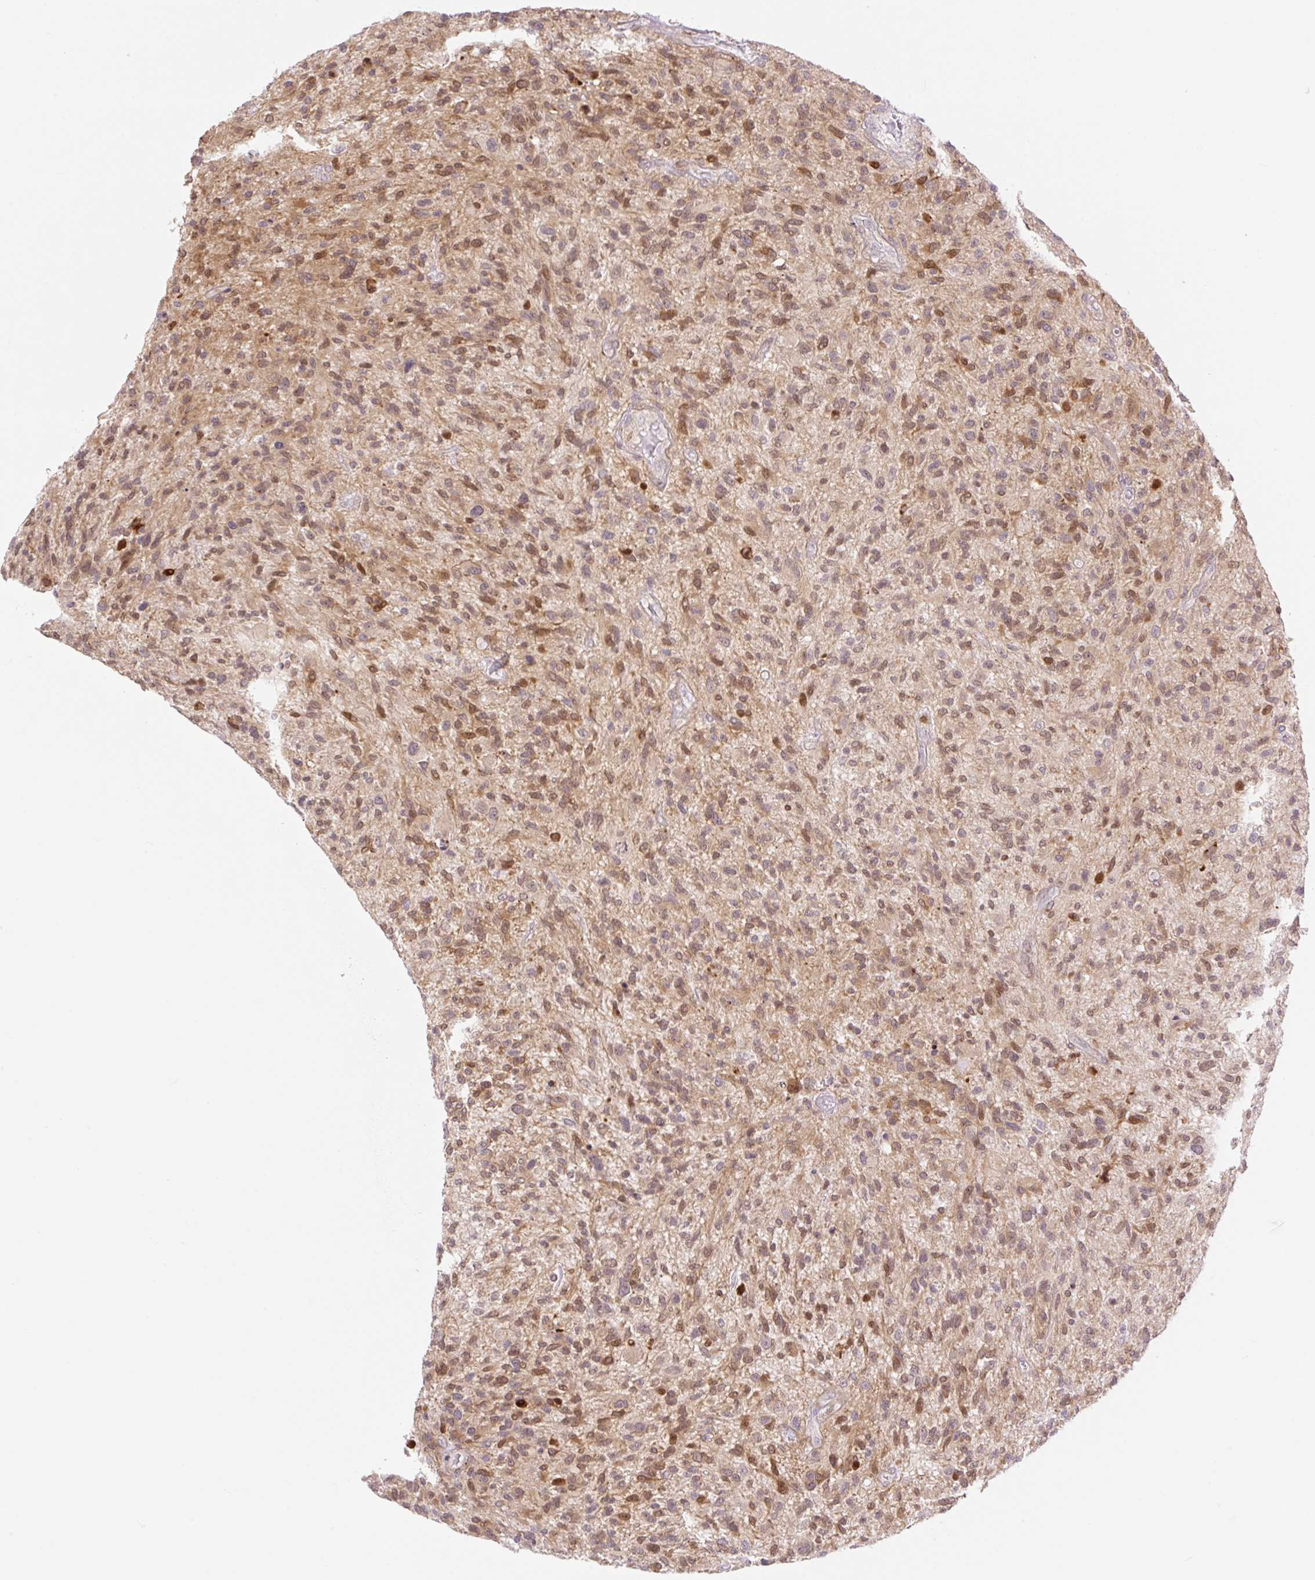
{"staining": {"intensity": "moderate", "quantity": ">75%", "location": "cytoplasmic/membranous,nuclear"}, "tissue": "glioma", "cell_type": "Tumor cells", "image_type": "cancer", "snomed": [{"axis": "morphology", "description": "Glioma, malignant, High grade"}, {"axis": "topography", "description": "Brain"}], "caption": "The image shows immunohistochemical staining of glioma. There is moderate cytoplasmic/membranous and nuclear staining is seen in approximately >75% of tumor cells.", "gene": "ZFP41", "patient": {"sex": "male", "age": 47}}